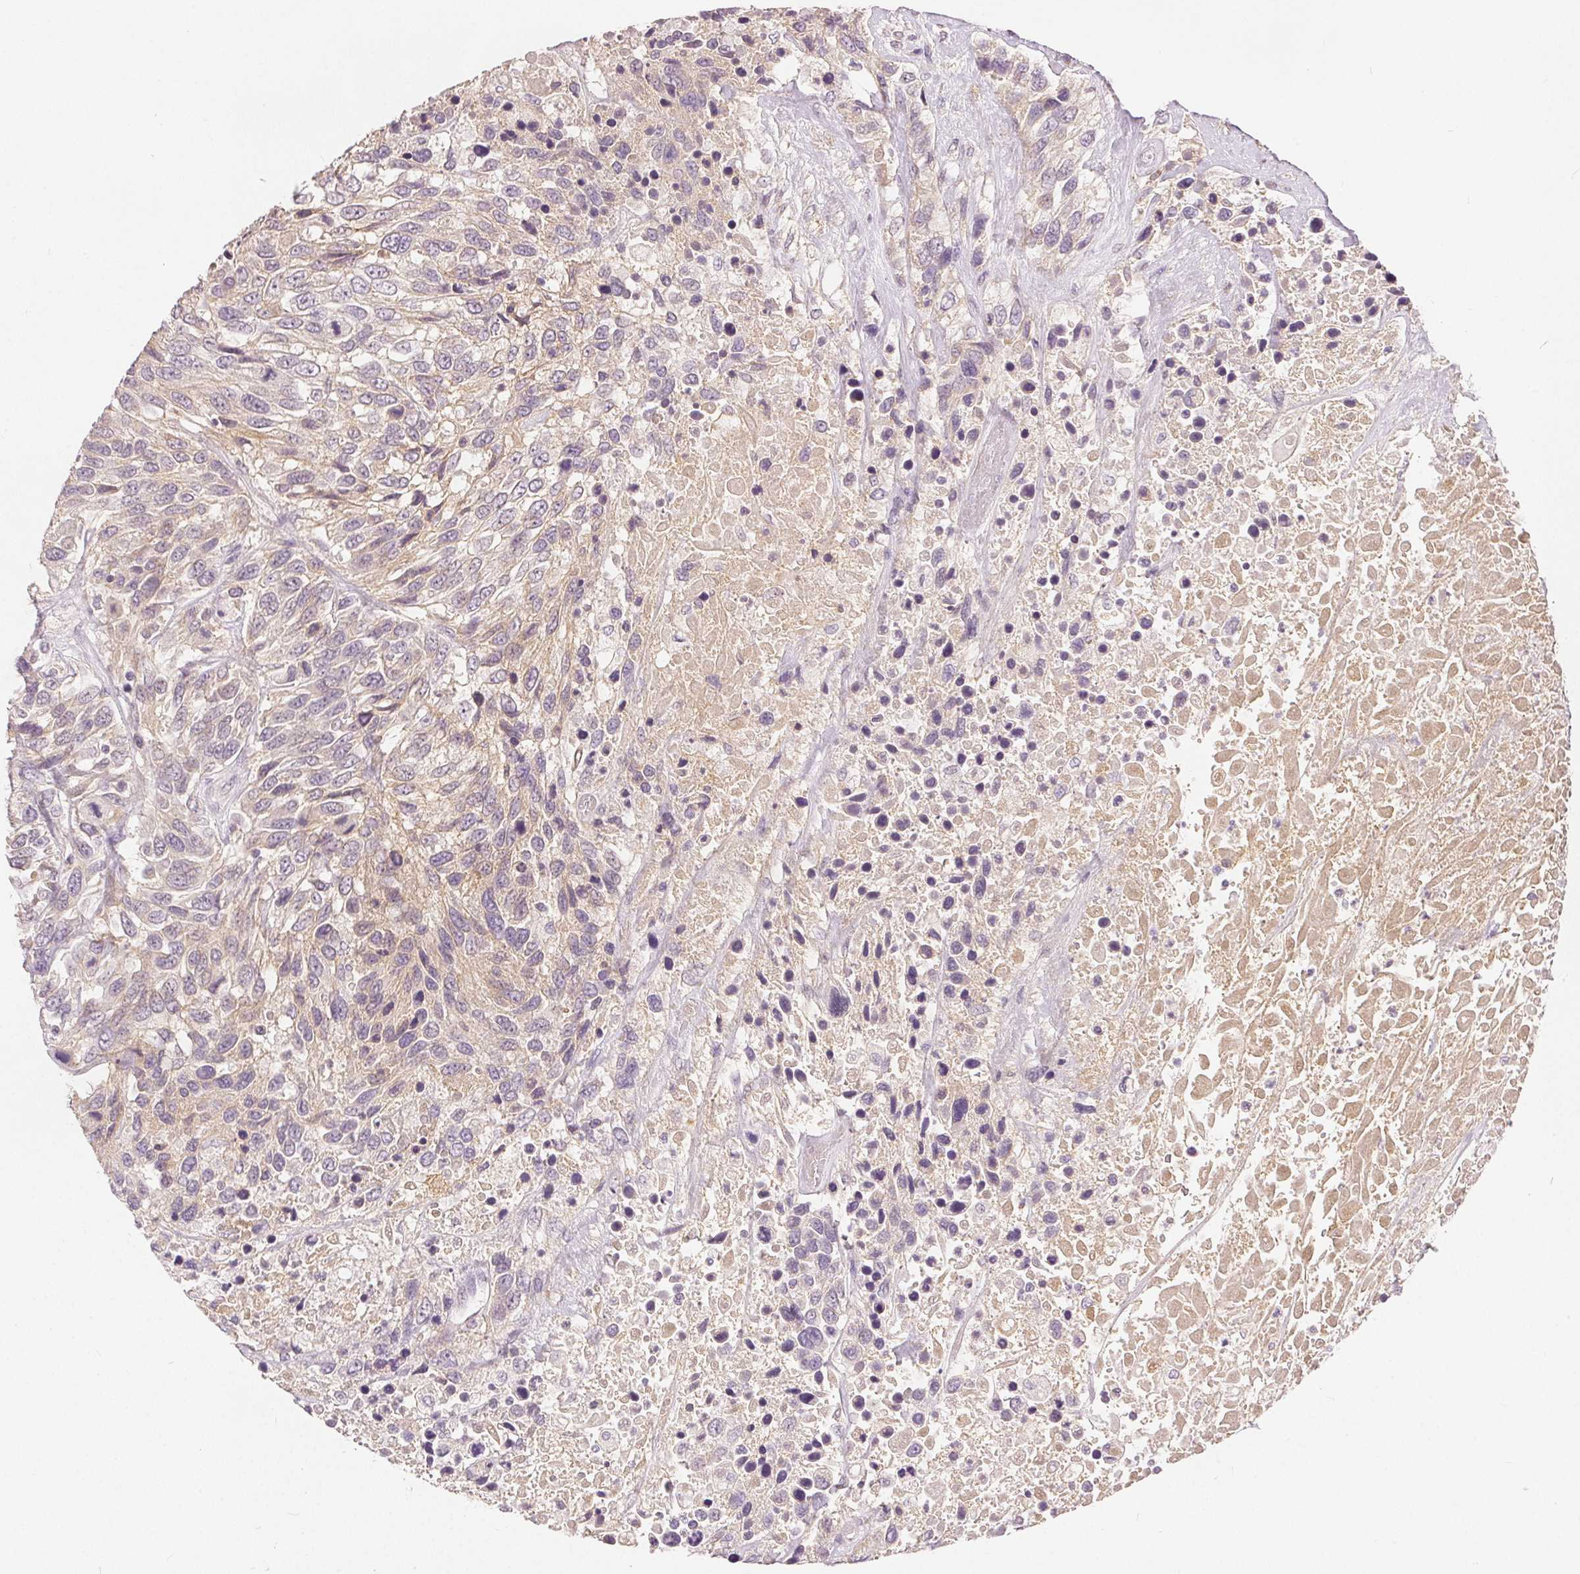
{"staining": {"intensity": "weak", "quantity": "<25%", "location": "cytoplasmic/membranous"}, "tissue": "urothelial cancer", "cell_type": "Tumor cells", "image_type": "cancer", "snomed": [{"axis": "morphology", "description": "Urothelial carcinoma, High grade"}, {"axis": "topography", "description": "Urinary bladder"}], "caption": "Photomicrograph shows no protein staining in tumor cells of urothelial cancer tissue.", "gene": "CA12", "patient": {"sex": "female", "age": 70}}